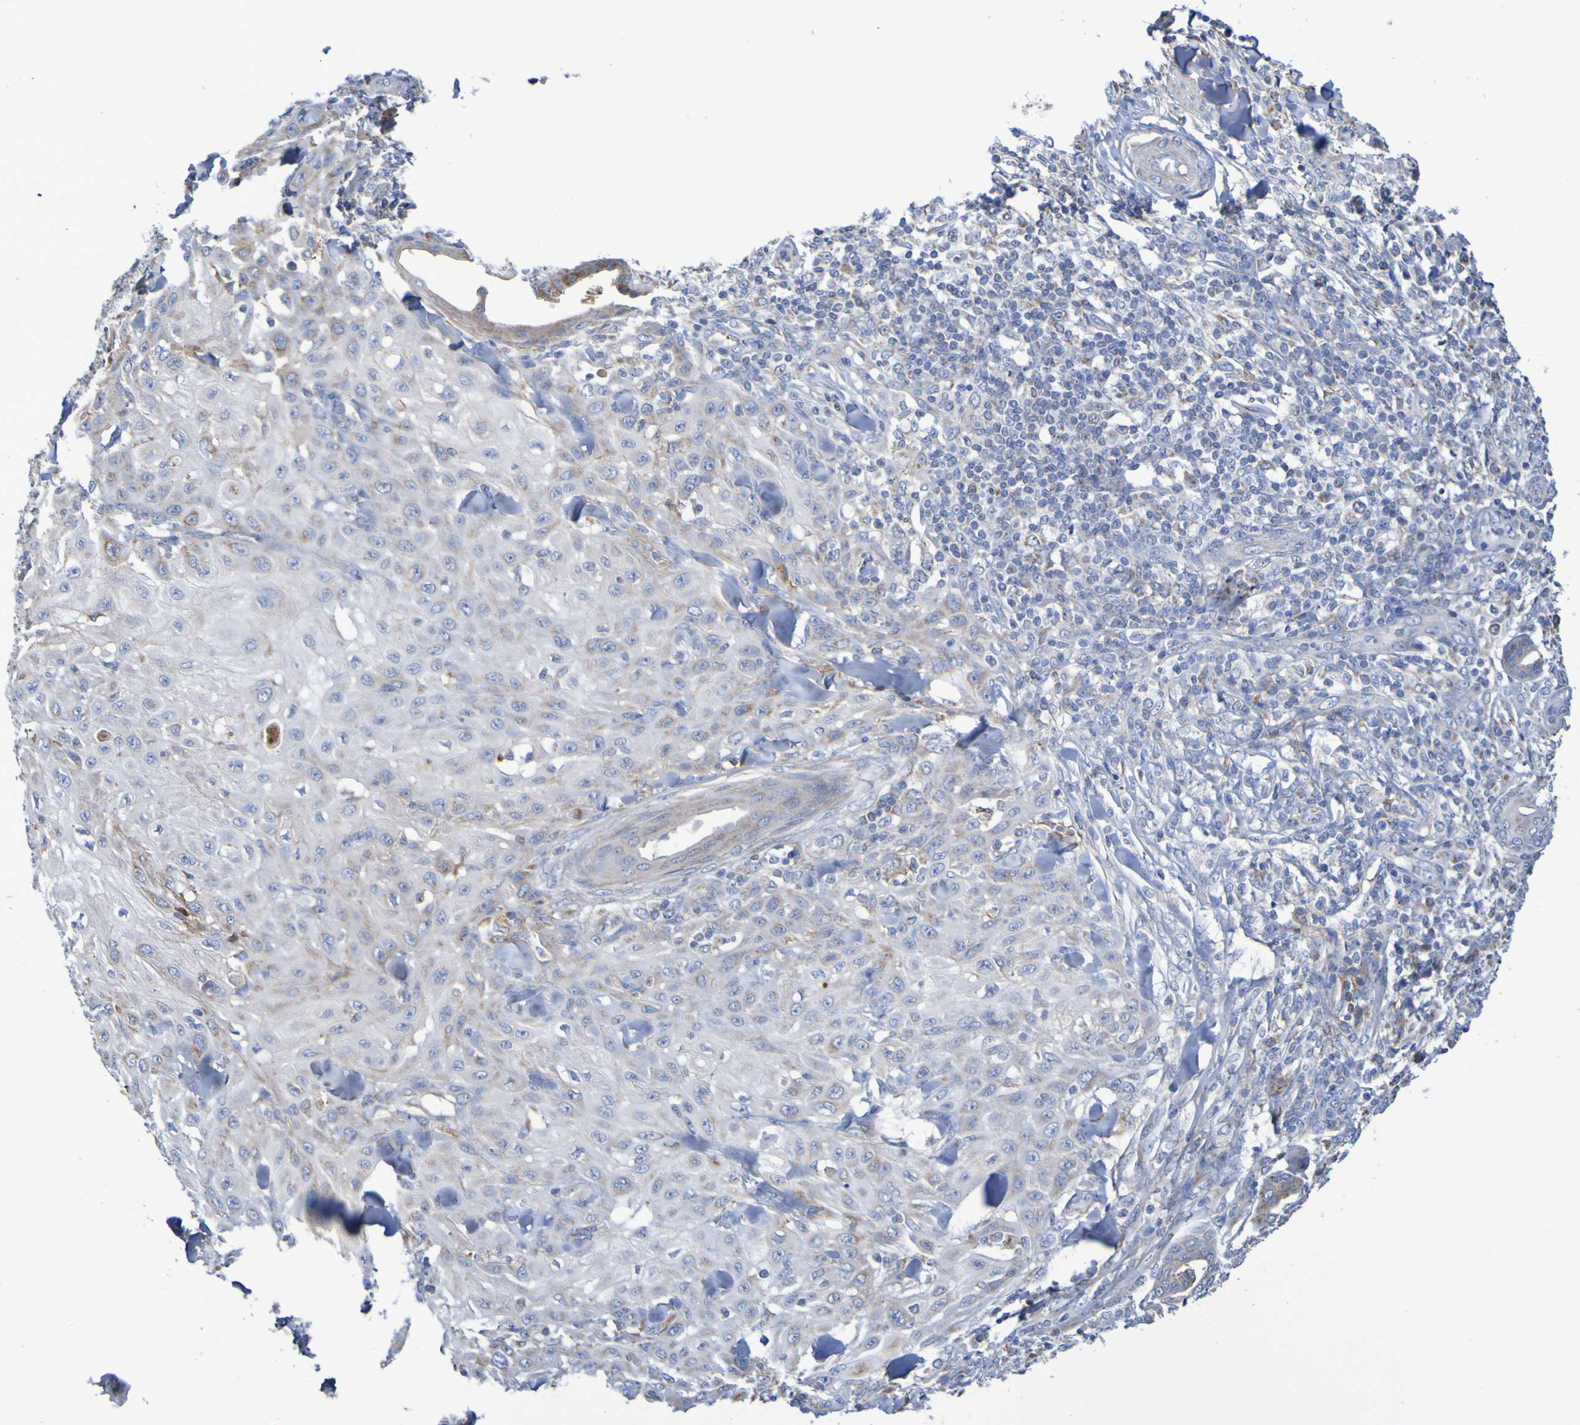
{"staining": {"intensity": "weak", "quantity": "<25%", "location": "cytoplasmic/membranous"}, "tissue": "skin cancer", "cell_type": "Tumor cells", "image_type": "cancer", "snomed": [{"axis": "morphology", "description": "Squamous cell carcinoma, NOS"}, {"axis": "topography", "description": "Skin"}], "caption": "This micrograph is of skin squamous cell carcinoma stained with IHC to label a protein in brown with the nuclei are counter-stained blue. There is no staining in tumor cells.", "gene": "CNTN2", "patient": {"sex": "male", "age": 24}}